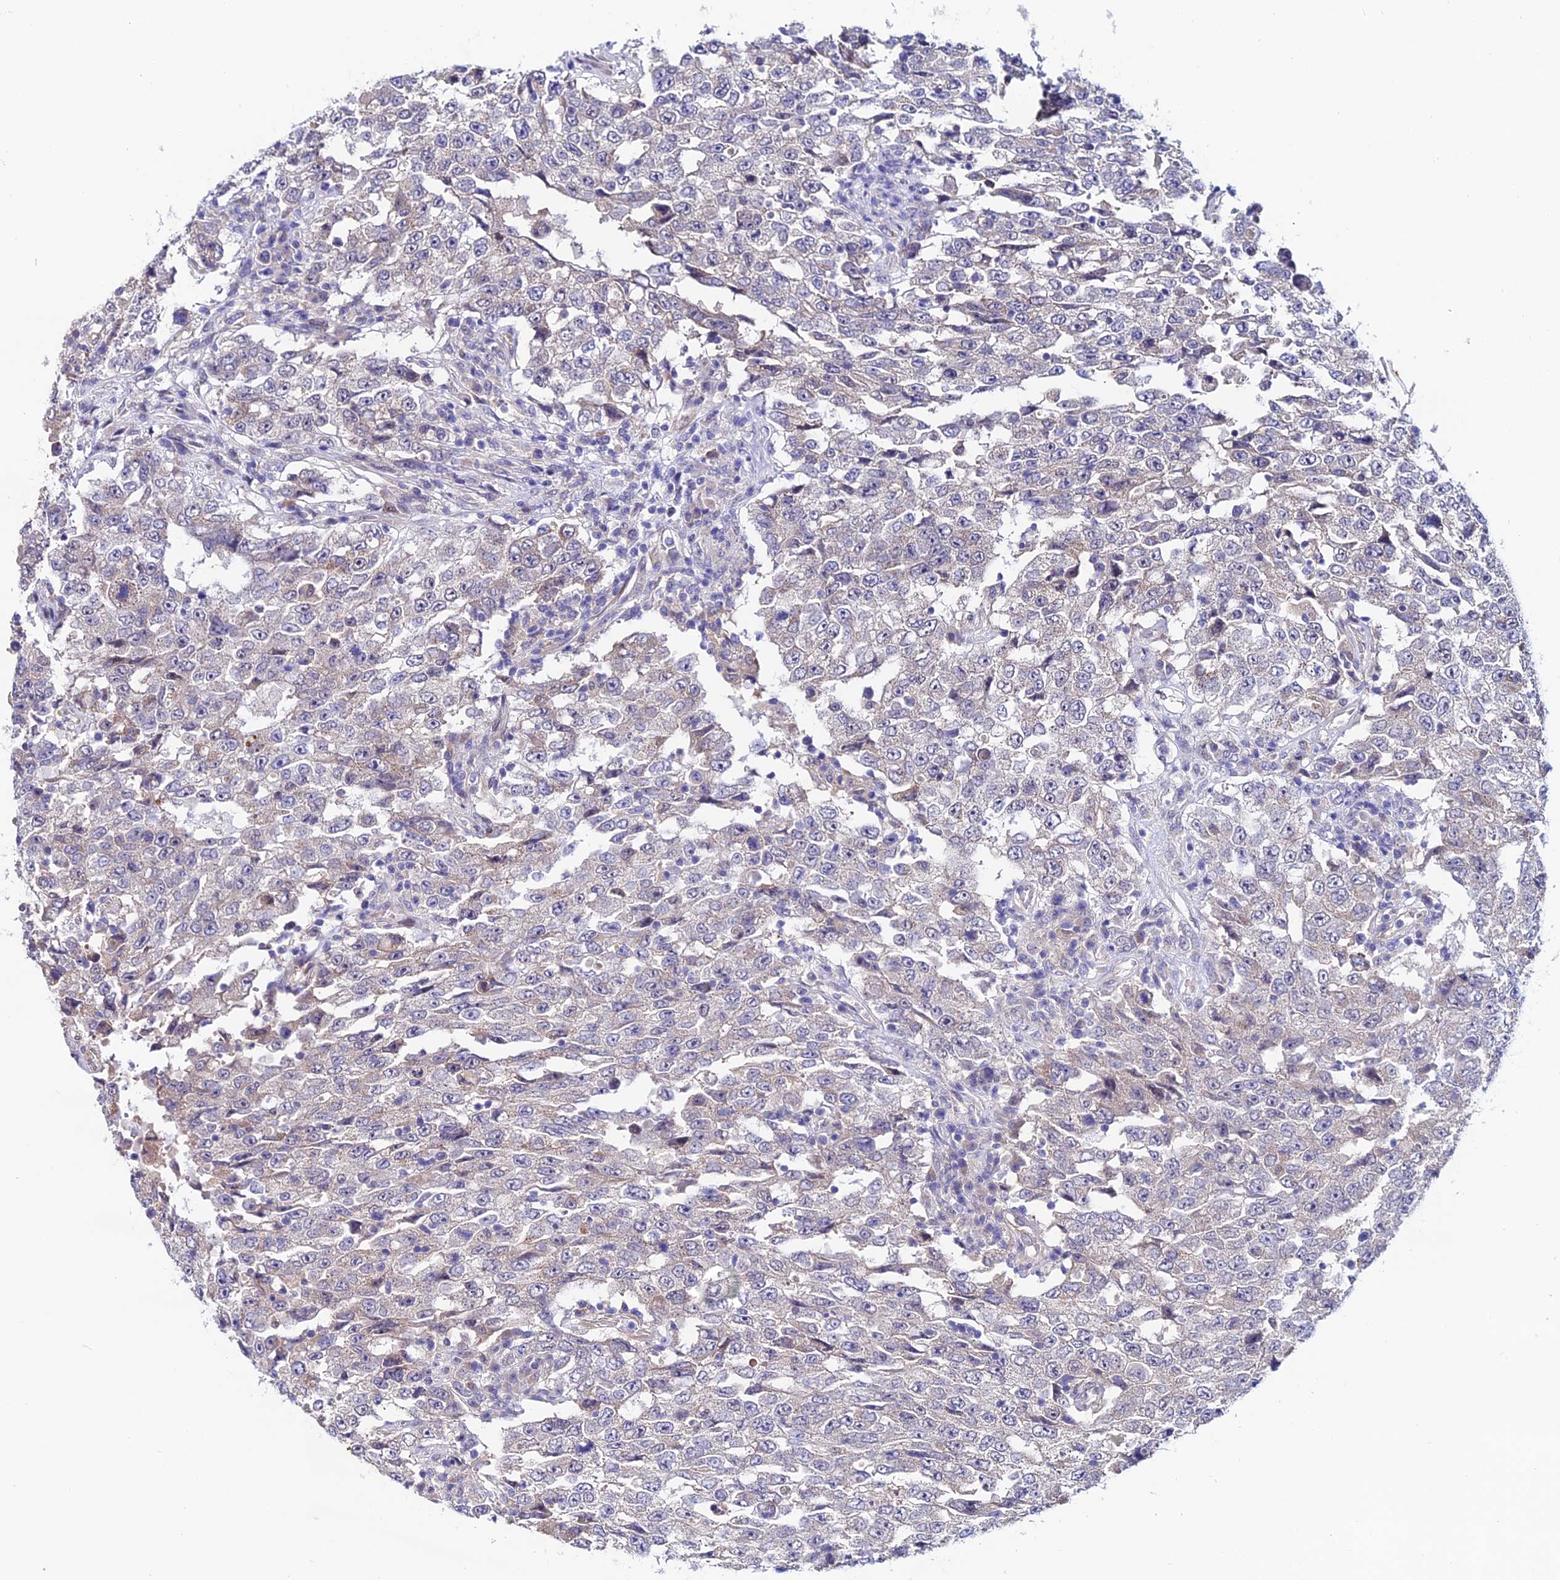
{"staining": {"intensity": "weak", "quantity": "<25%", "location": "cytoplasmic/membranous"}, "tissue": "testis cancer", "cell_type": "Tumor cells", "image_type": "cancer", "snomed": [{"axis": "morphology", "description": "Carcinoma, Embryonal, NOS"}, {"axis": "topography", "description": "Testis"}], "caption": "Image shows no protein staining in tumor cells of testis cancer tissue.", "gene": "FZD8", "patient": {"sex": "male", "age": 26}}